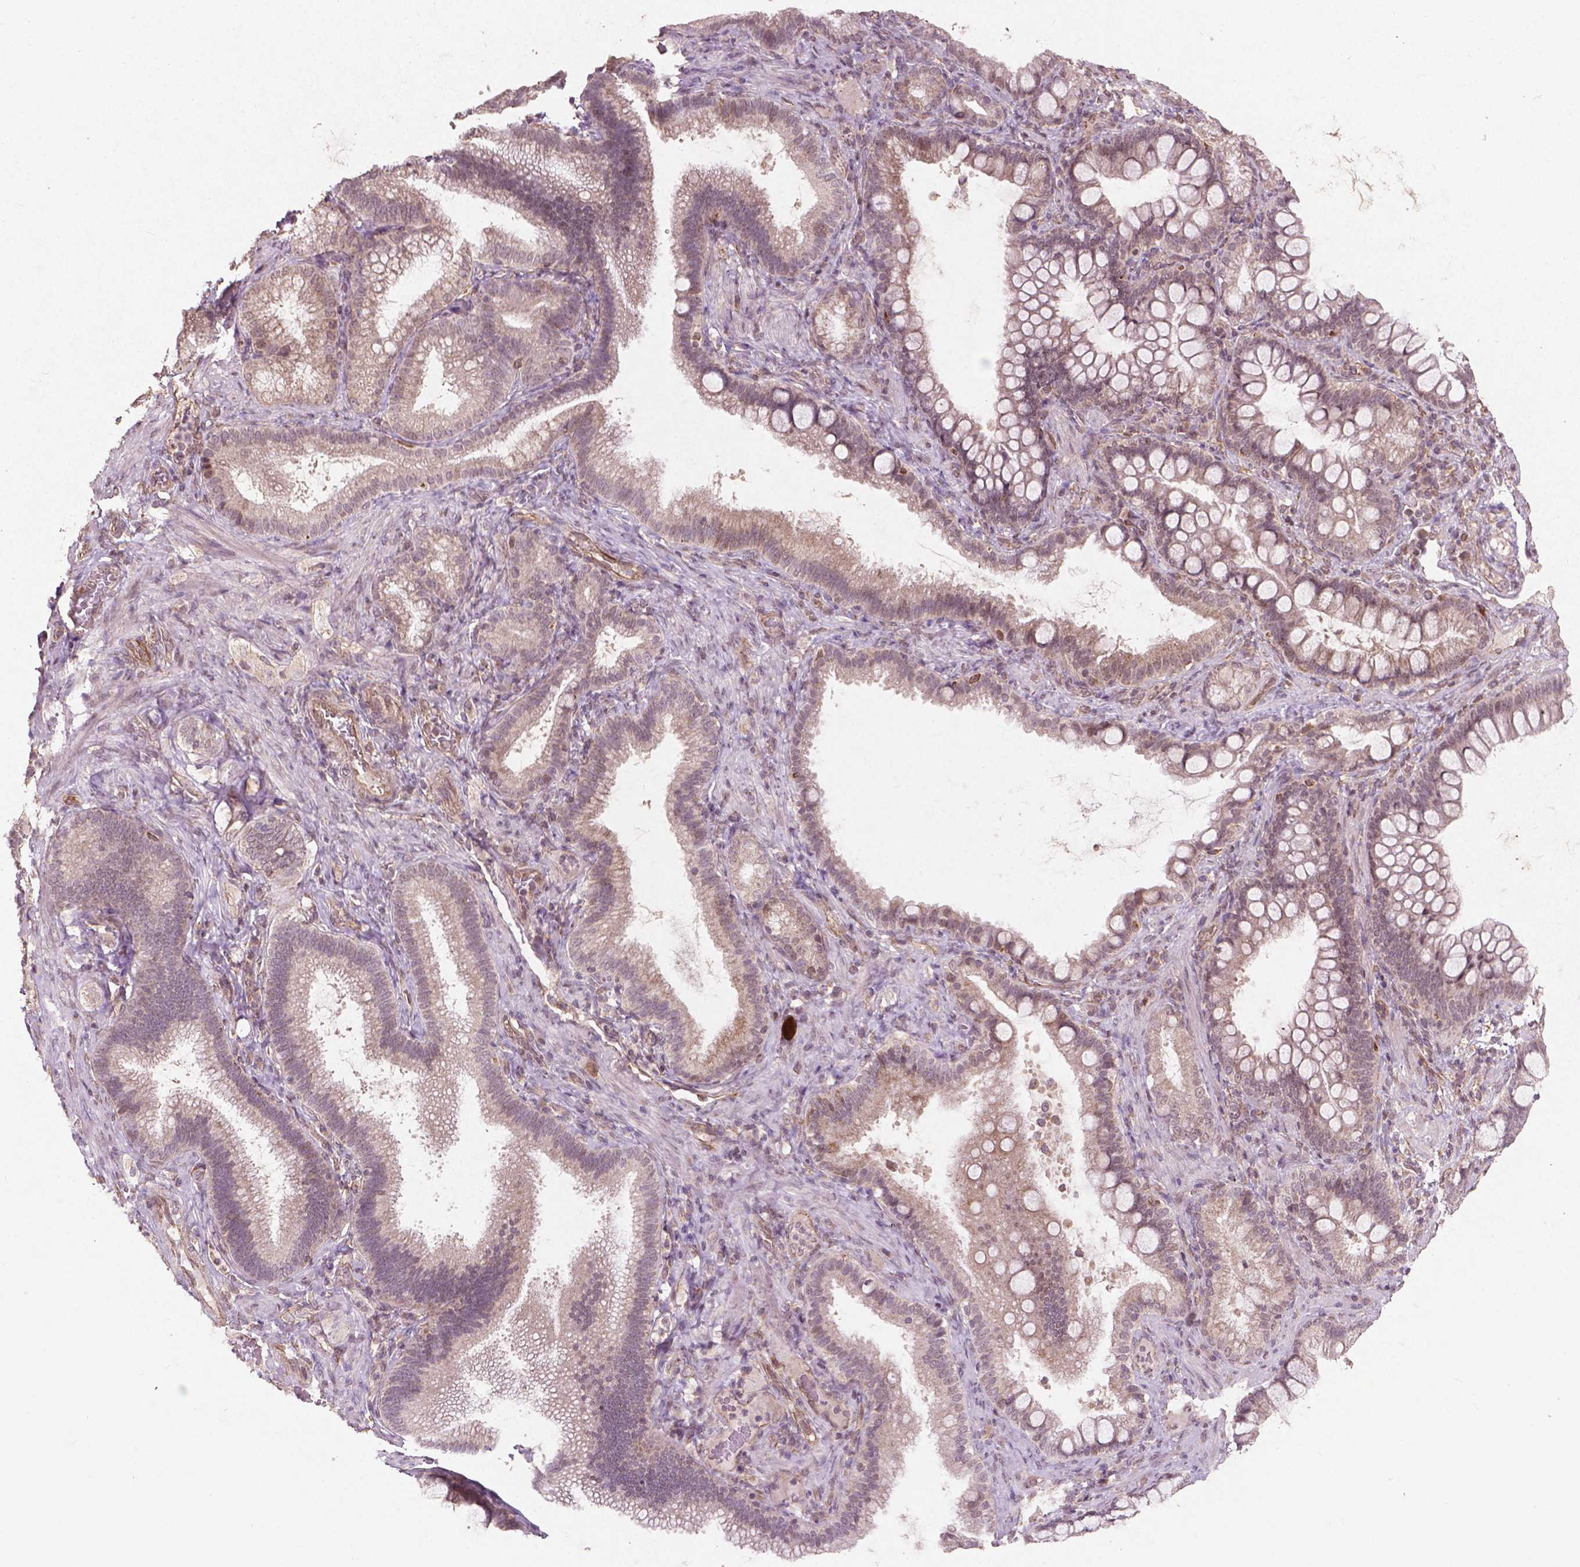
{"staining": {"intensity": "moderate", "quantity": "<25%", "location": "cytoplasmic/membranous"}, "tissue": "duodenum", "cell_type": "Glandular cells", "image_type": "normal", "snomed": [{"axis": "morphology", "description": "Normal tissue, NOS"}, {"axis": "topography", "description": "Pancreas"}, {"axis": "topography", "description": "Duodenum"}], "caption": "High-power microscopy captured an immunohistochemistry (IHC) image of normal duodenum, revealing moderate cytoplasmic/membranous expression in about <25% of glandular cells. The protein of interest is stained brown, and the nuclei are stained in blue (DAB (3,3'-diaminobenzidine) IHC with brightfield microscopy, high magnification).", "gene": "SMAD2", "patient": {"sex": "male", "age": 59}}